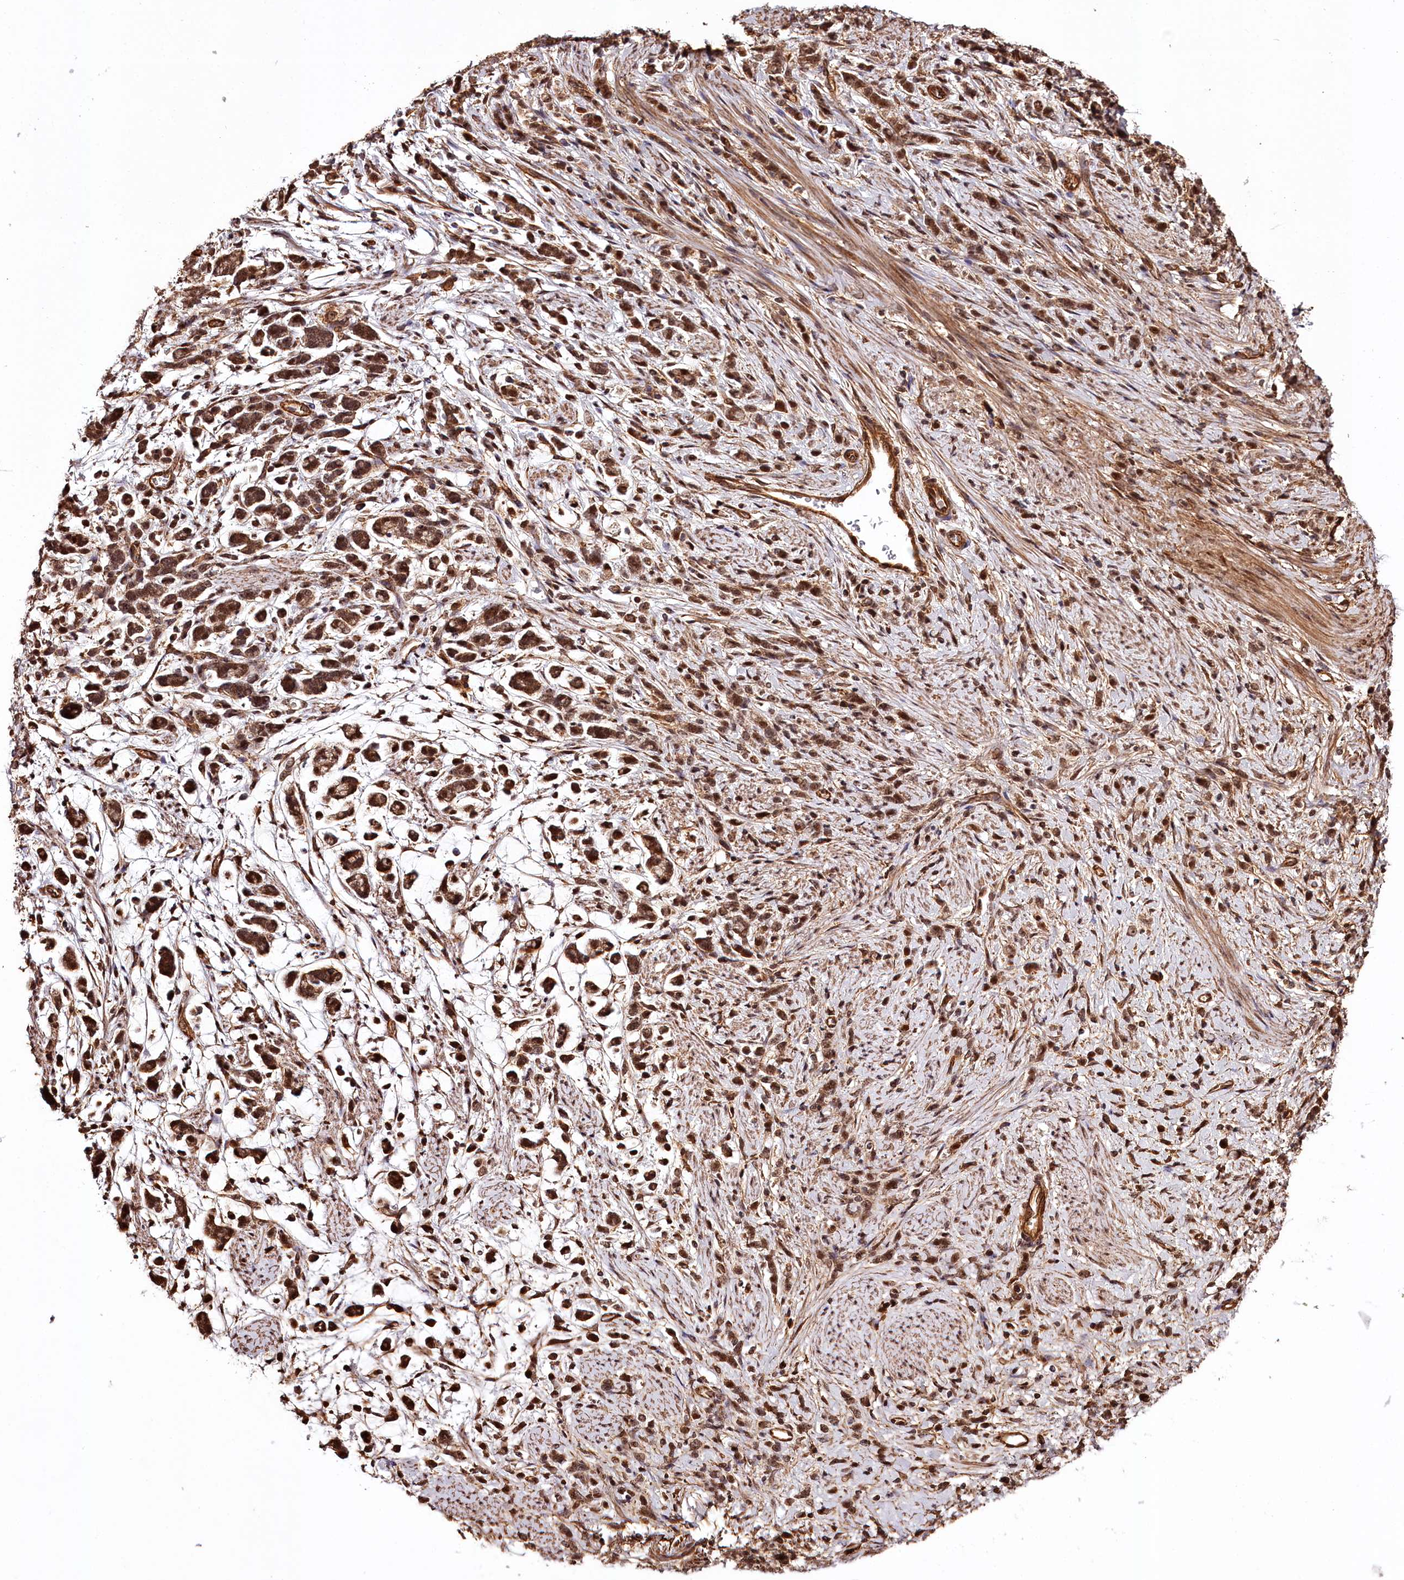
{"staining": {"intensity": "moderate", "quantity": ">75%", "location": "cytoplasmic/membranous,nuclear"}, "tissue": "stomach cancer", "cell_type": "Tumor cells", "image_type": "cancer", "snomed": [{"axis": "morphology", "description": "Adenocarcinoma, NOS"}, {"axis": "topography", "description": "Stomach"}], "caption": "Stomach cancer (adenocarcinoma) stained with DAB IHC exhibits medium levels of moderate cytoplasmic/membranous and nuclear expression in about >75% of tumor cells. (DAB (3,3'-diaminobenzidine) IHC, brown staining for protein, blue staining for nuclei).", "gene": "TTC33", "patient": {"sex": "female", "age": 60}}